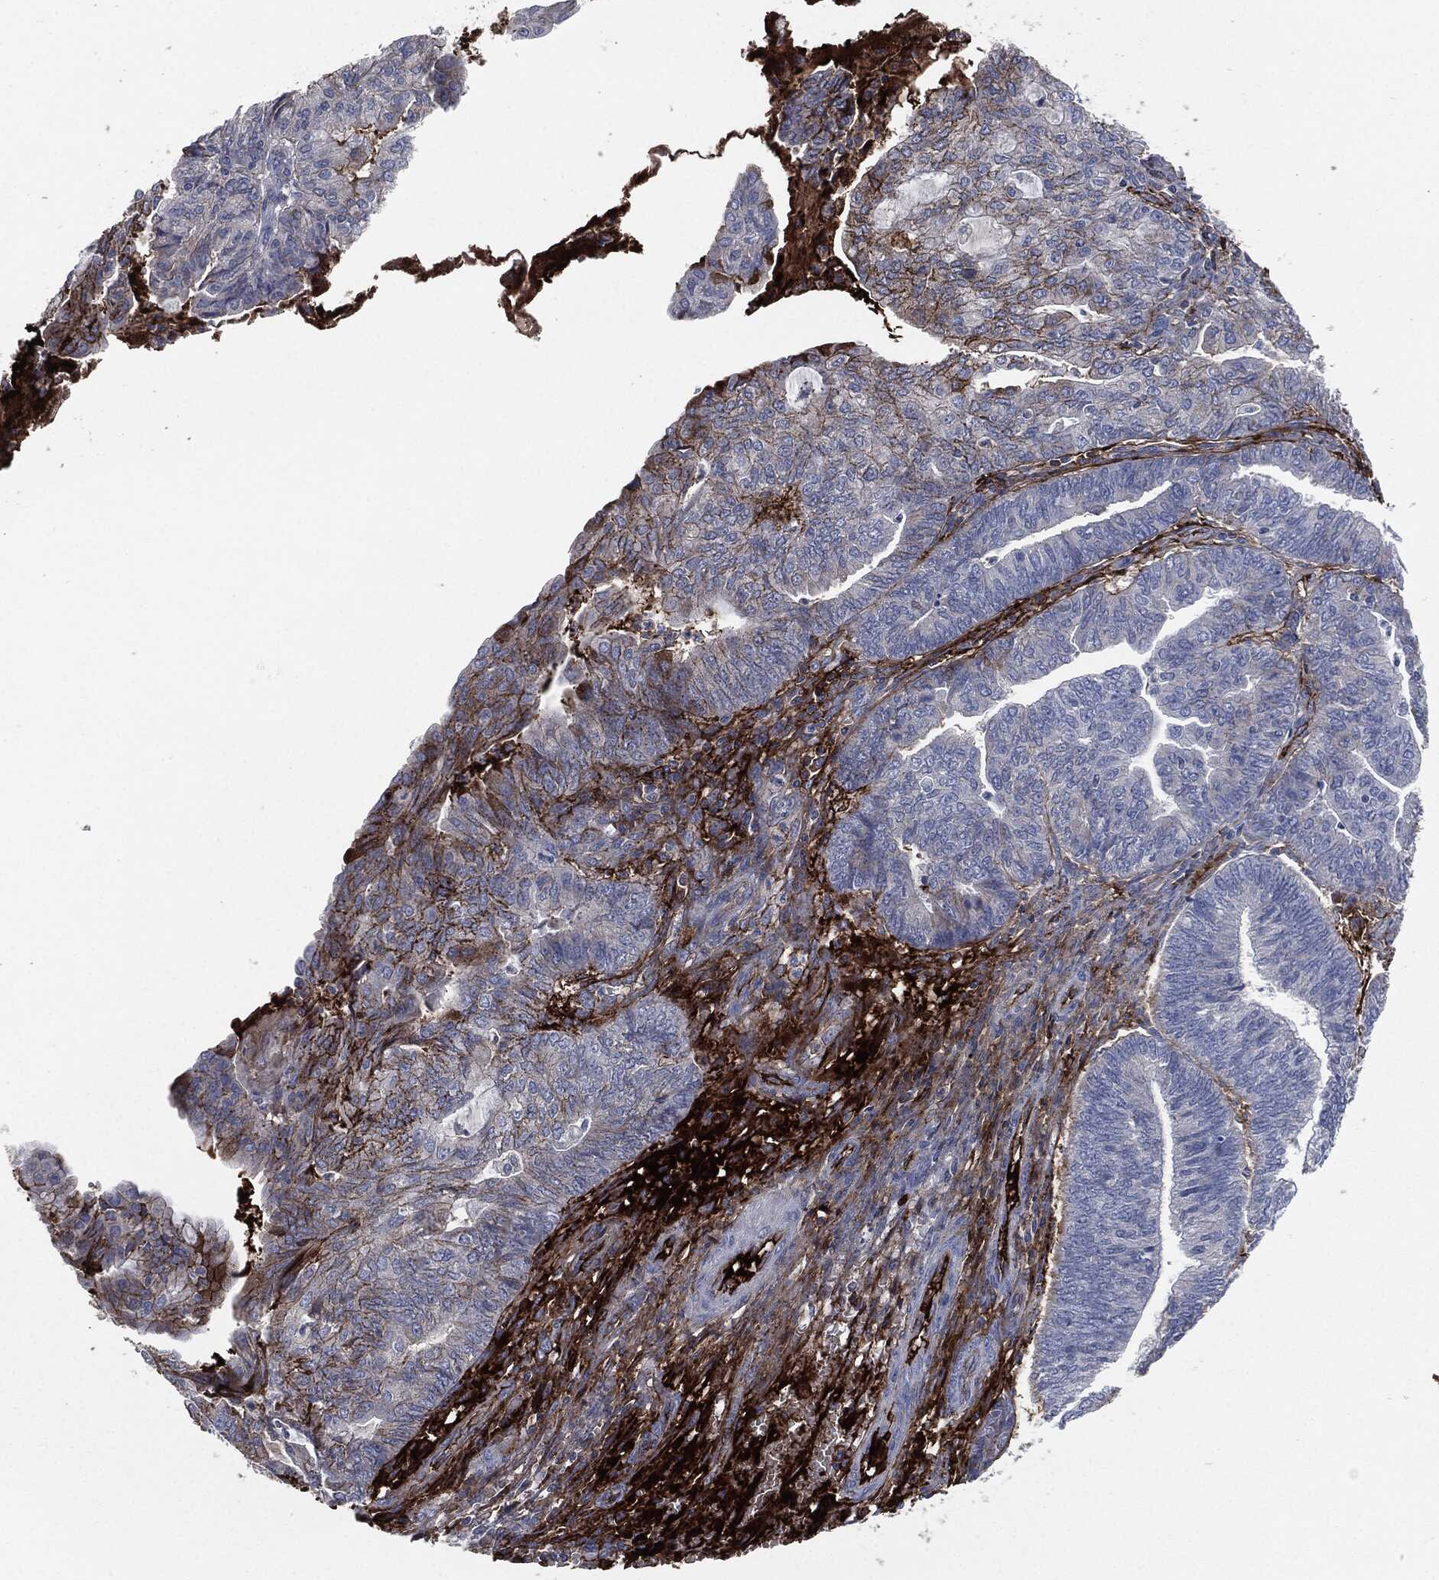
{"staining": {"intensity": "moderate", "quantity": "<25%", "location": "cytoplasmic/membranous"}, "tissue": "endometrial cancer", "cell_type": "Tumor cells", "image_type": "cancer", "snomed": [{"axis": "morphology", "description": "Adenocarcinoma, NOS"}, {"axis": "topography", "description": "Endometrium"}], "caption": "Tumor cells display low levels of moderate cytoplasmic/membranous staining in approximately <25% of cells in human endometrial adenocarcinoma. (Brightfield microscopy of DAB IHC at high magnification).", "gene": "APOB", "patient": {"sex": "female", "age": 82}}